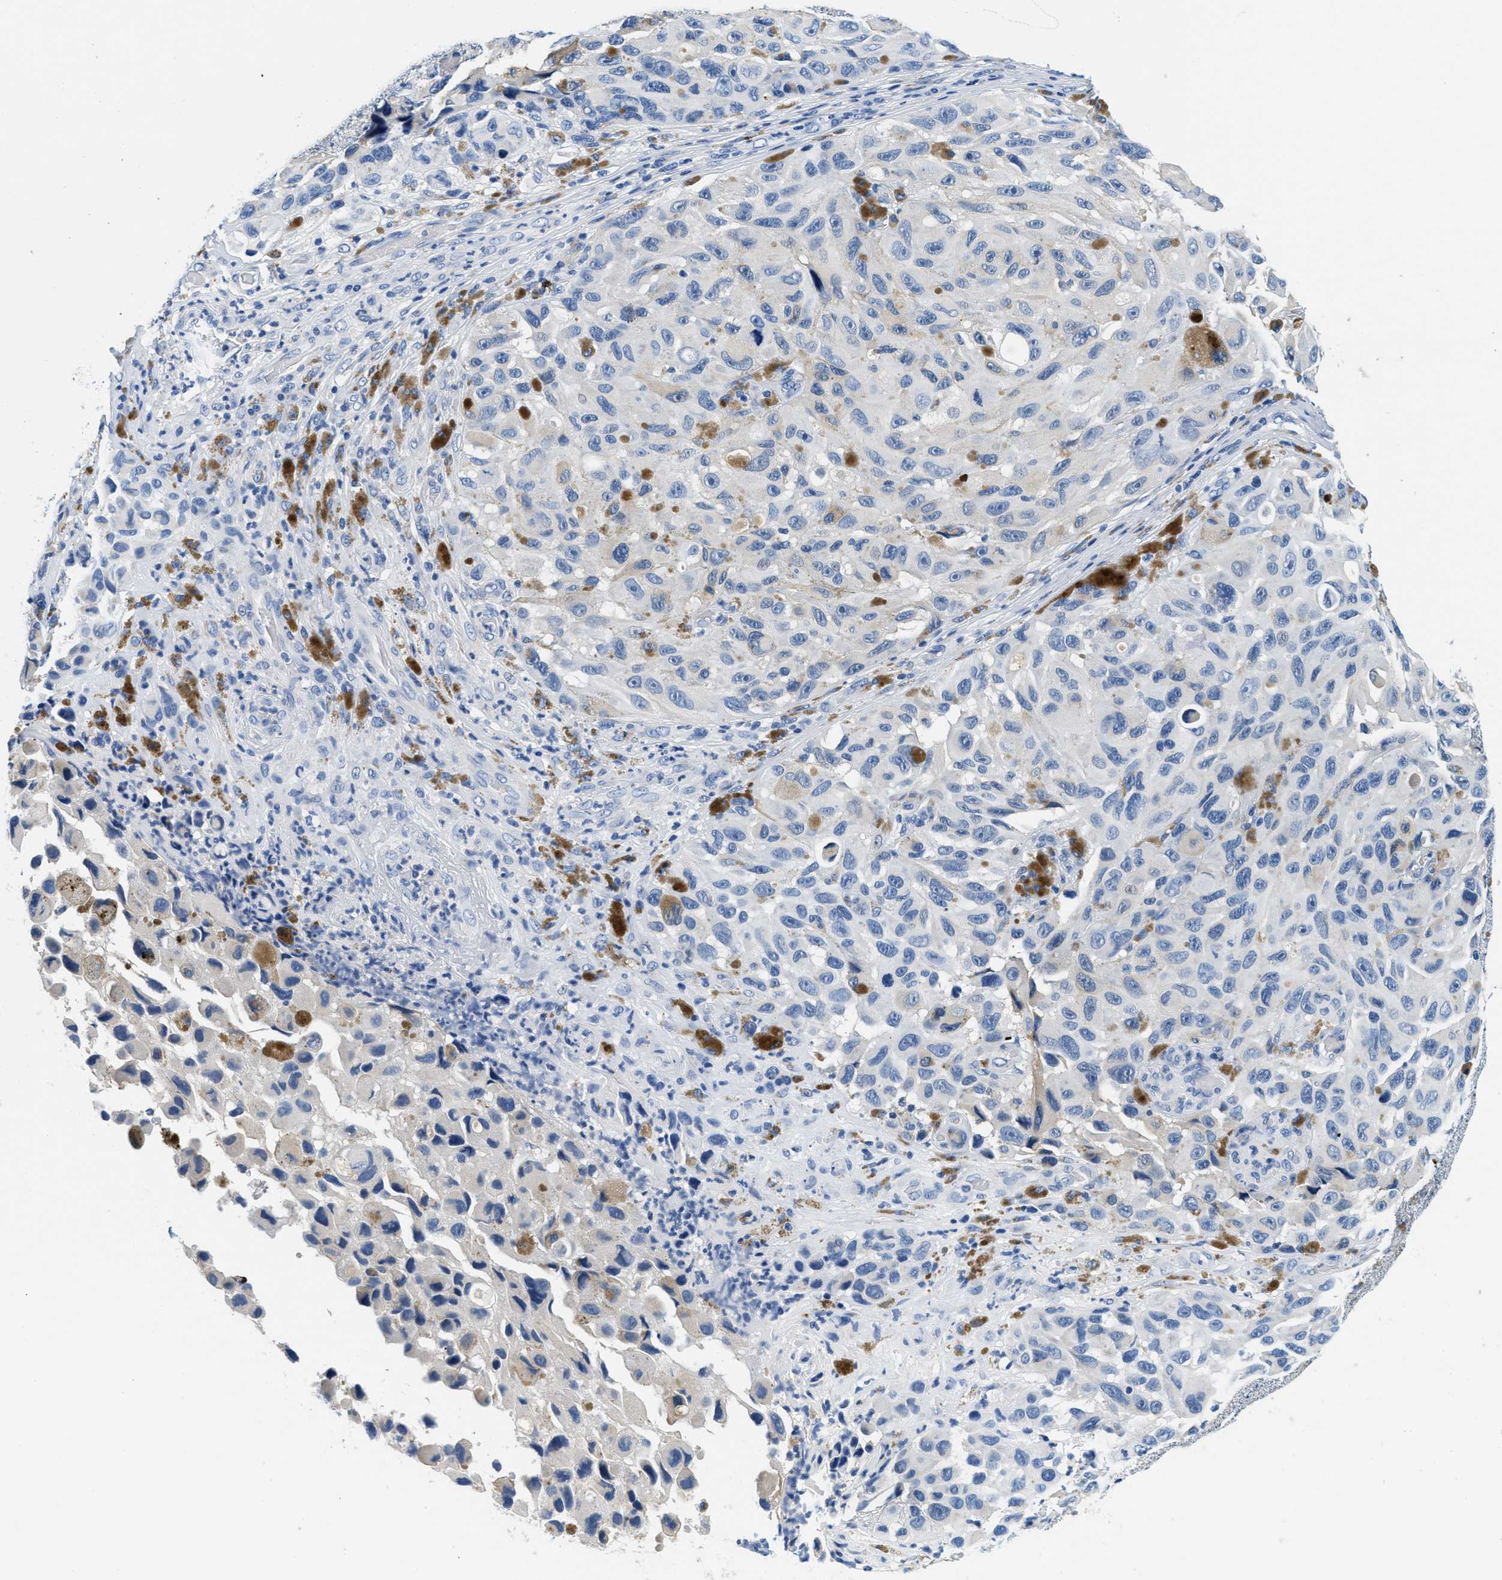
{"staining": {"intensity": "negative", "quantity": "none", "location": "none"}, "tissue": "melanoma", "cell_type": "Tumor cells", "image_type": "cancer", "snomed": [{"axis": "morphology", "description": "Malignant melanoma, NOS"}, {"axis": "topography", "description": "Skin"}], "caption": "High magnification brightfield microscopy of malignant melanoma stained with DAB (3,3'-diaminobenzidine) (brown) and counterstained with hematoxylin (blue): tumor cells show no significant staining. The staining is performed using DAB (3,3'-diaminobenzidine) brown chromogen with nuclei counter-stained in using hematoxylin.", "gene": "GSTM3", "patient": {"sex": "female", "age": 73}}